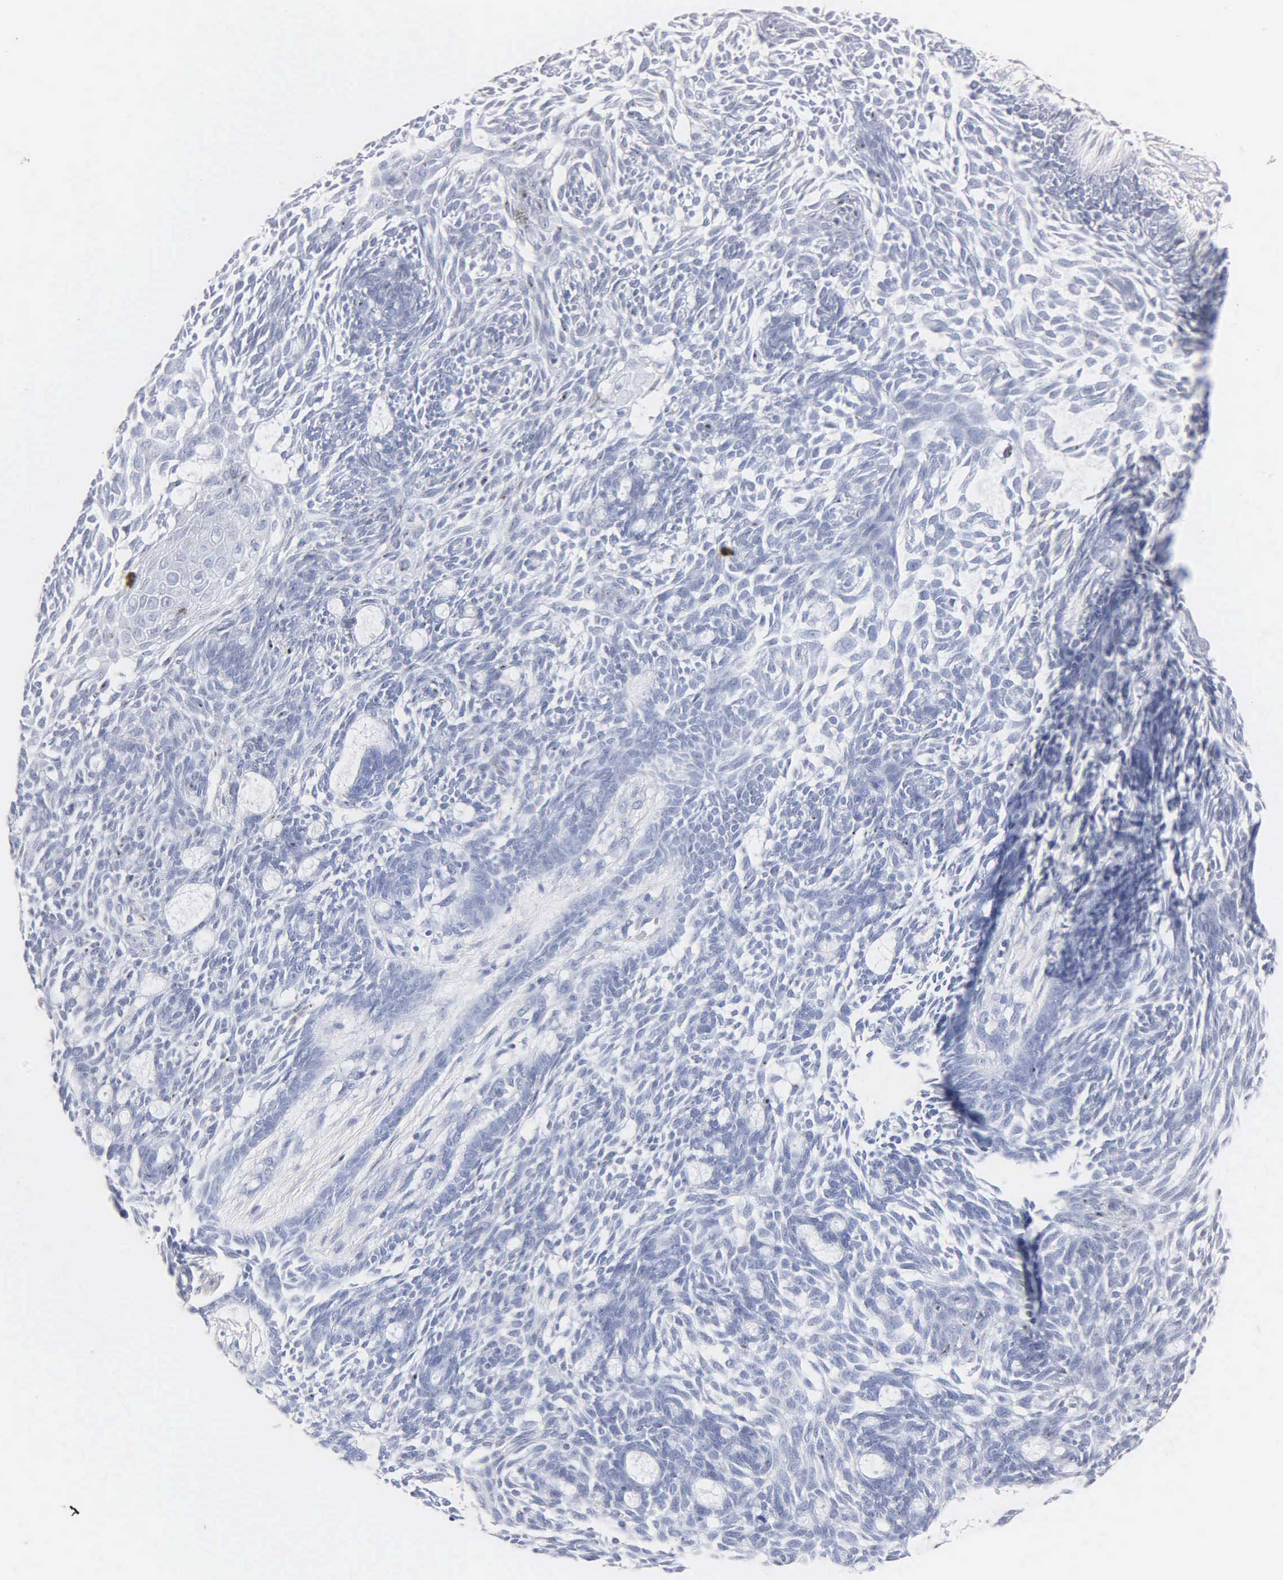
{"staining": {"intensity": "negative", "quantity": "none", "location": "none"}, "tissue": "skin cancer", "cell_type": "Tumor cells", "image_type": "cancer", "snomed": [{"axis": "morphology", "description": "Basal cell carcinoma"}, {"axis": "topography", "description": "Skin"}], "caption": "Immunohistochemistry photomicrograph of human skin cancer (basal cell carcinoma) stained for a protein (brown), which shows no positivity in tumor cells. (DAB IHC with hematoxylin counter stain).", "gene": "MB", "patient": {"sex": "male", "age": 58}}